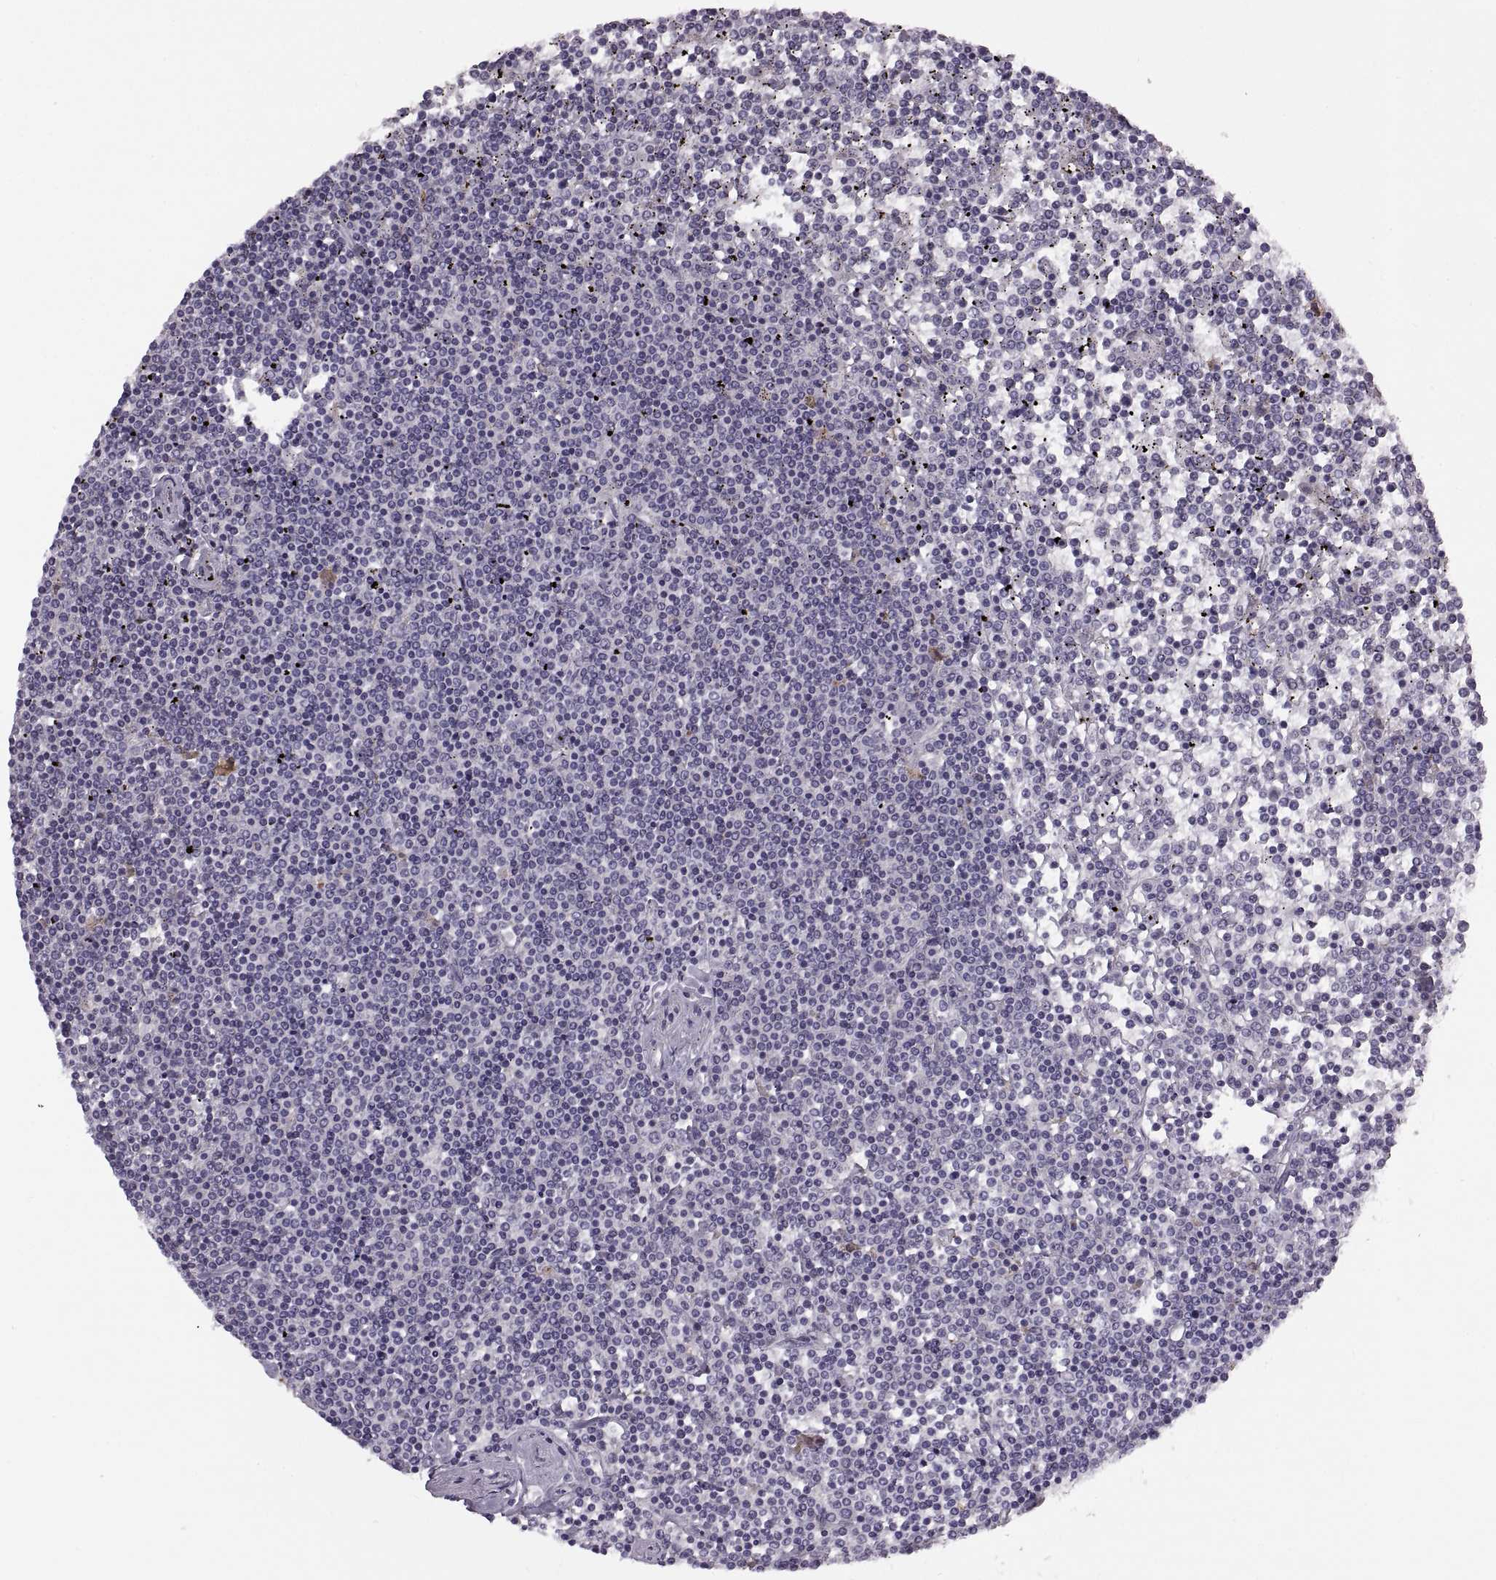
{"staining": {"intensity": "negative", "quantity": "none", "location": "none"}, "tissue": "lymphoma", "cell_type": "Tumor cells", "image_type": "cancer", "snomed": [{"axis": "morphology", "description": "Malignant lymphoma, non-Hodgkin's type, Low grade"}, {"axis": "topography", "description": "Spleen"}], "caption": "There is no significant staining in tumor cells of lymphoma.", "gene": "H2AP", "patient": {"sex": "female", "age": 19}}